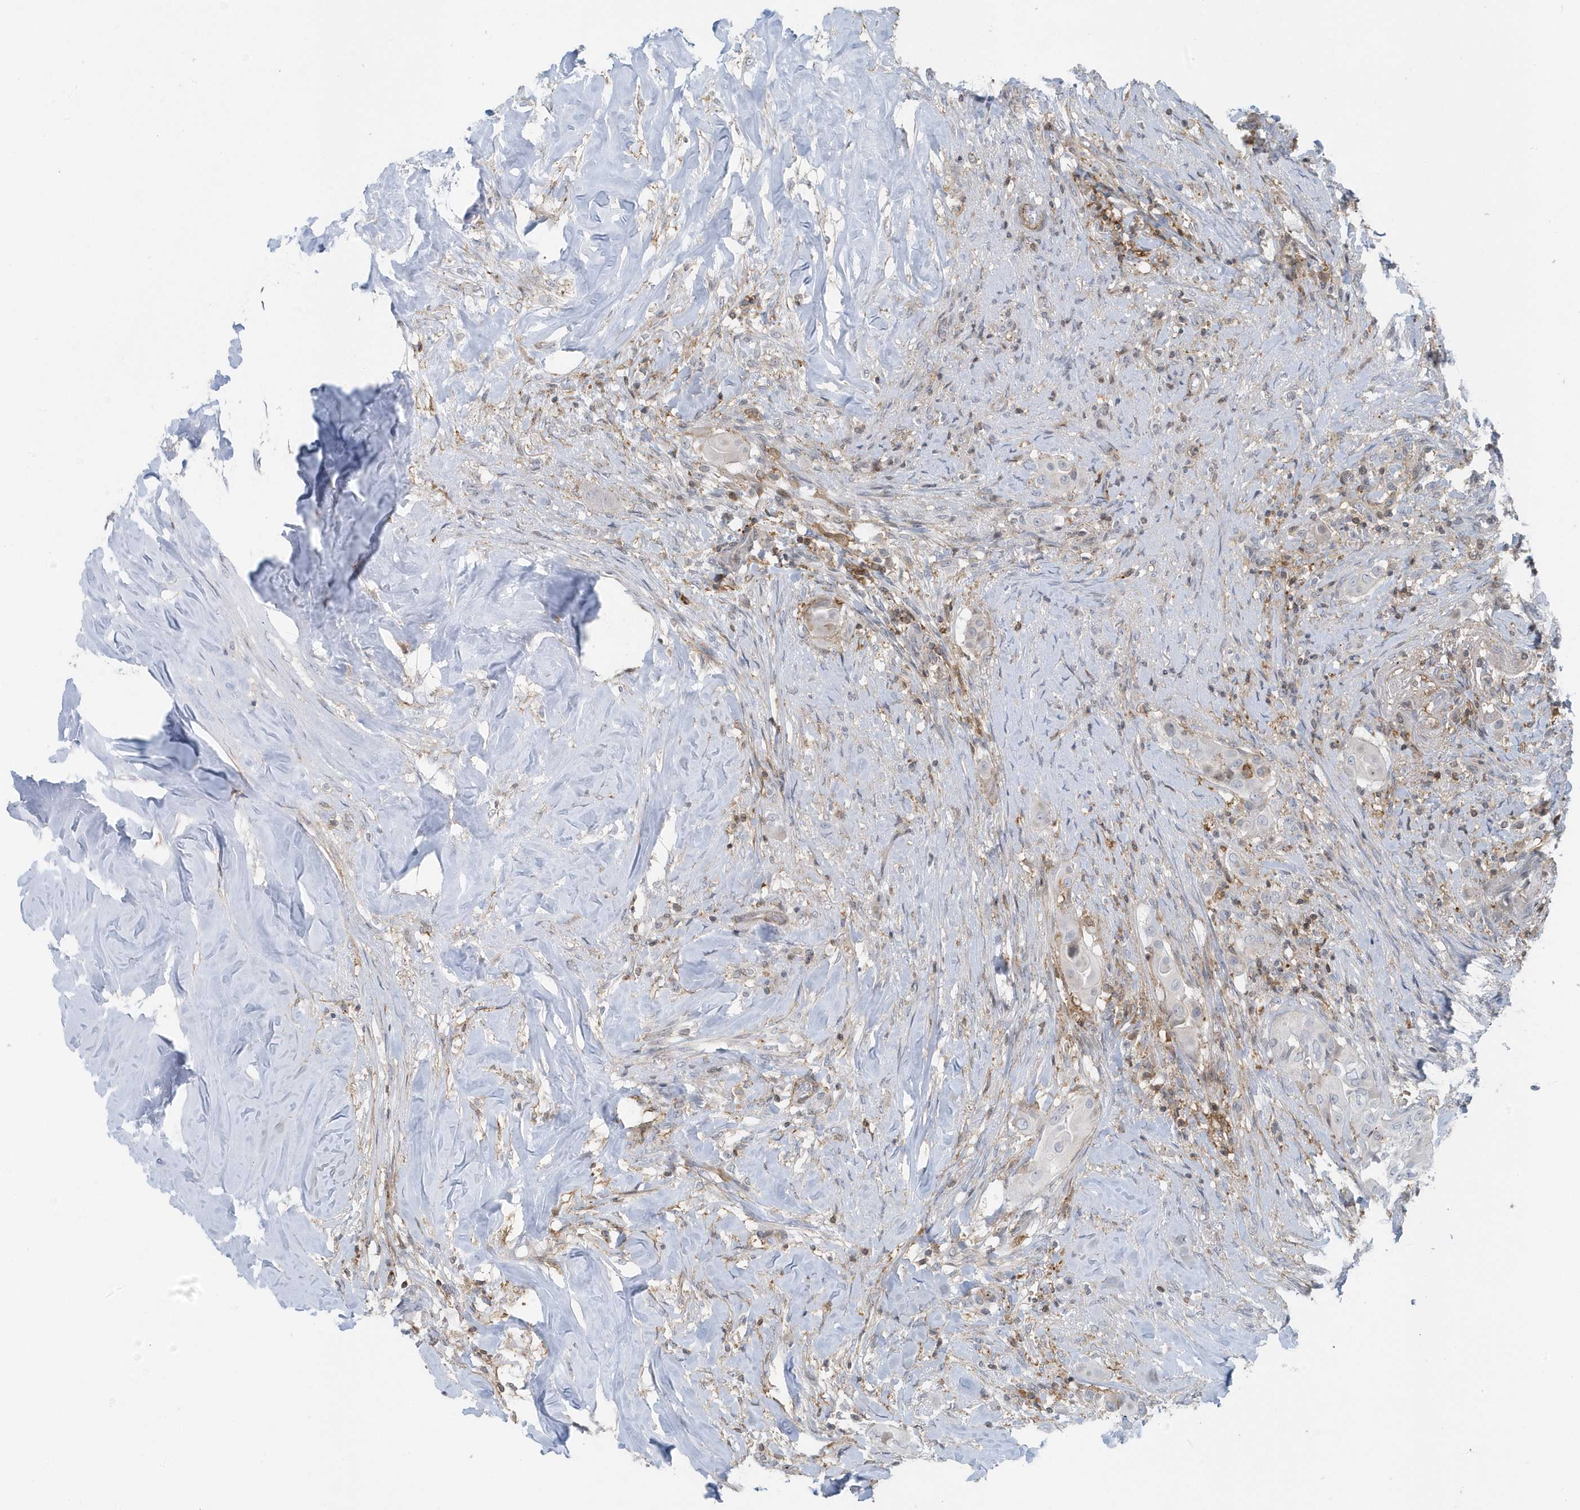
{"staining": {"intensity": "negative", "quantity": "none", "location": "none"}, "tissue": "thyroid cancer", "cell_type": "Tumor cells", "image_type": "cancer", "snomed": [{"axis": "morphology", "description": "Papillary adenocarcinoma, NOS"}, {"axis": "topography", "description": "Thyroid gland"}], "caption": "IHC of thyroid cancer demonstrates no positivity in tumor cells.", "gene": "CACNB2", "patient": {"sex": "female", "age": 59}}